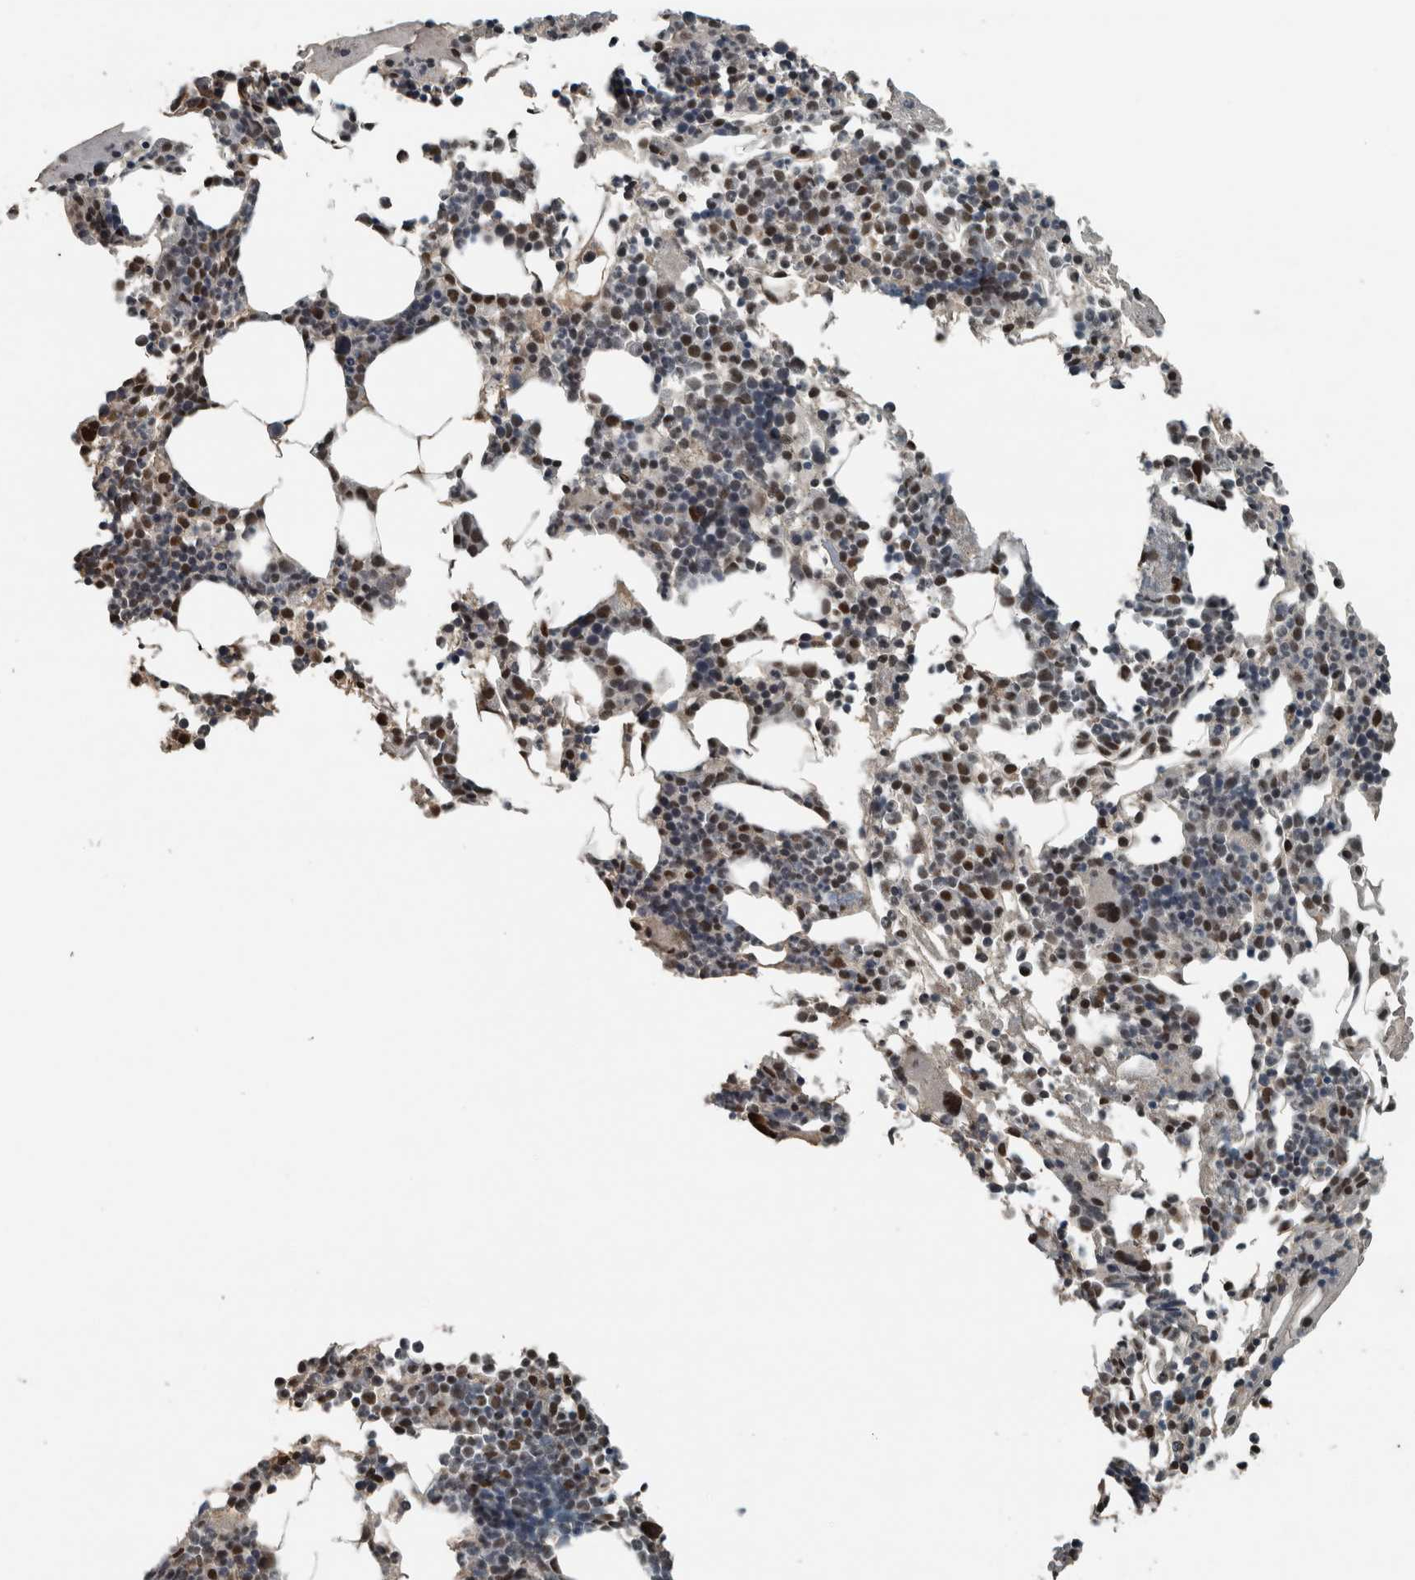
{"staining": {"intensity": "strong", "quantity": "25%-75%", "location": "nuclear"}, "tissue": "bone marrow", "cell_type": "Hematopoietic cells", "image_type": "normal", "snomed": [{"axis": "morphology", "description": "Normal tissue, NOS"}, {"axis": "morphology", "description": "Inflammation, NOS"}, {"axis": "topography", "description": "Bone marrow"}], "caption": "A high-resolution histopathology image shows immunohistochemistry staining of unremarkable bone marrow, which reveals strong nuclear staining in approximately 25%-75% of hematopoietic cells.", "gene": "ZNF24", "patient": {"sex": "male", "age": 68}}